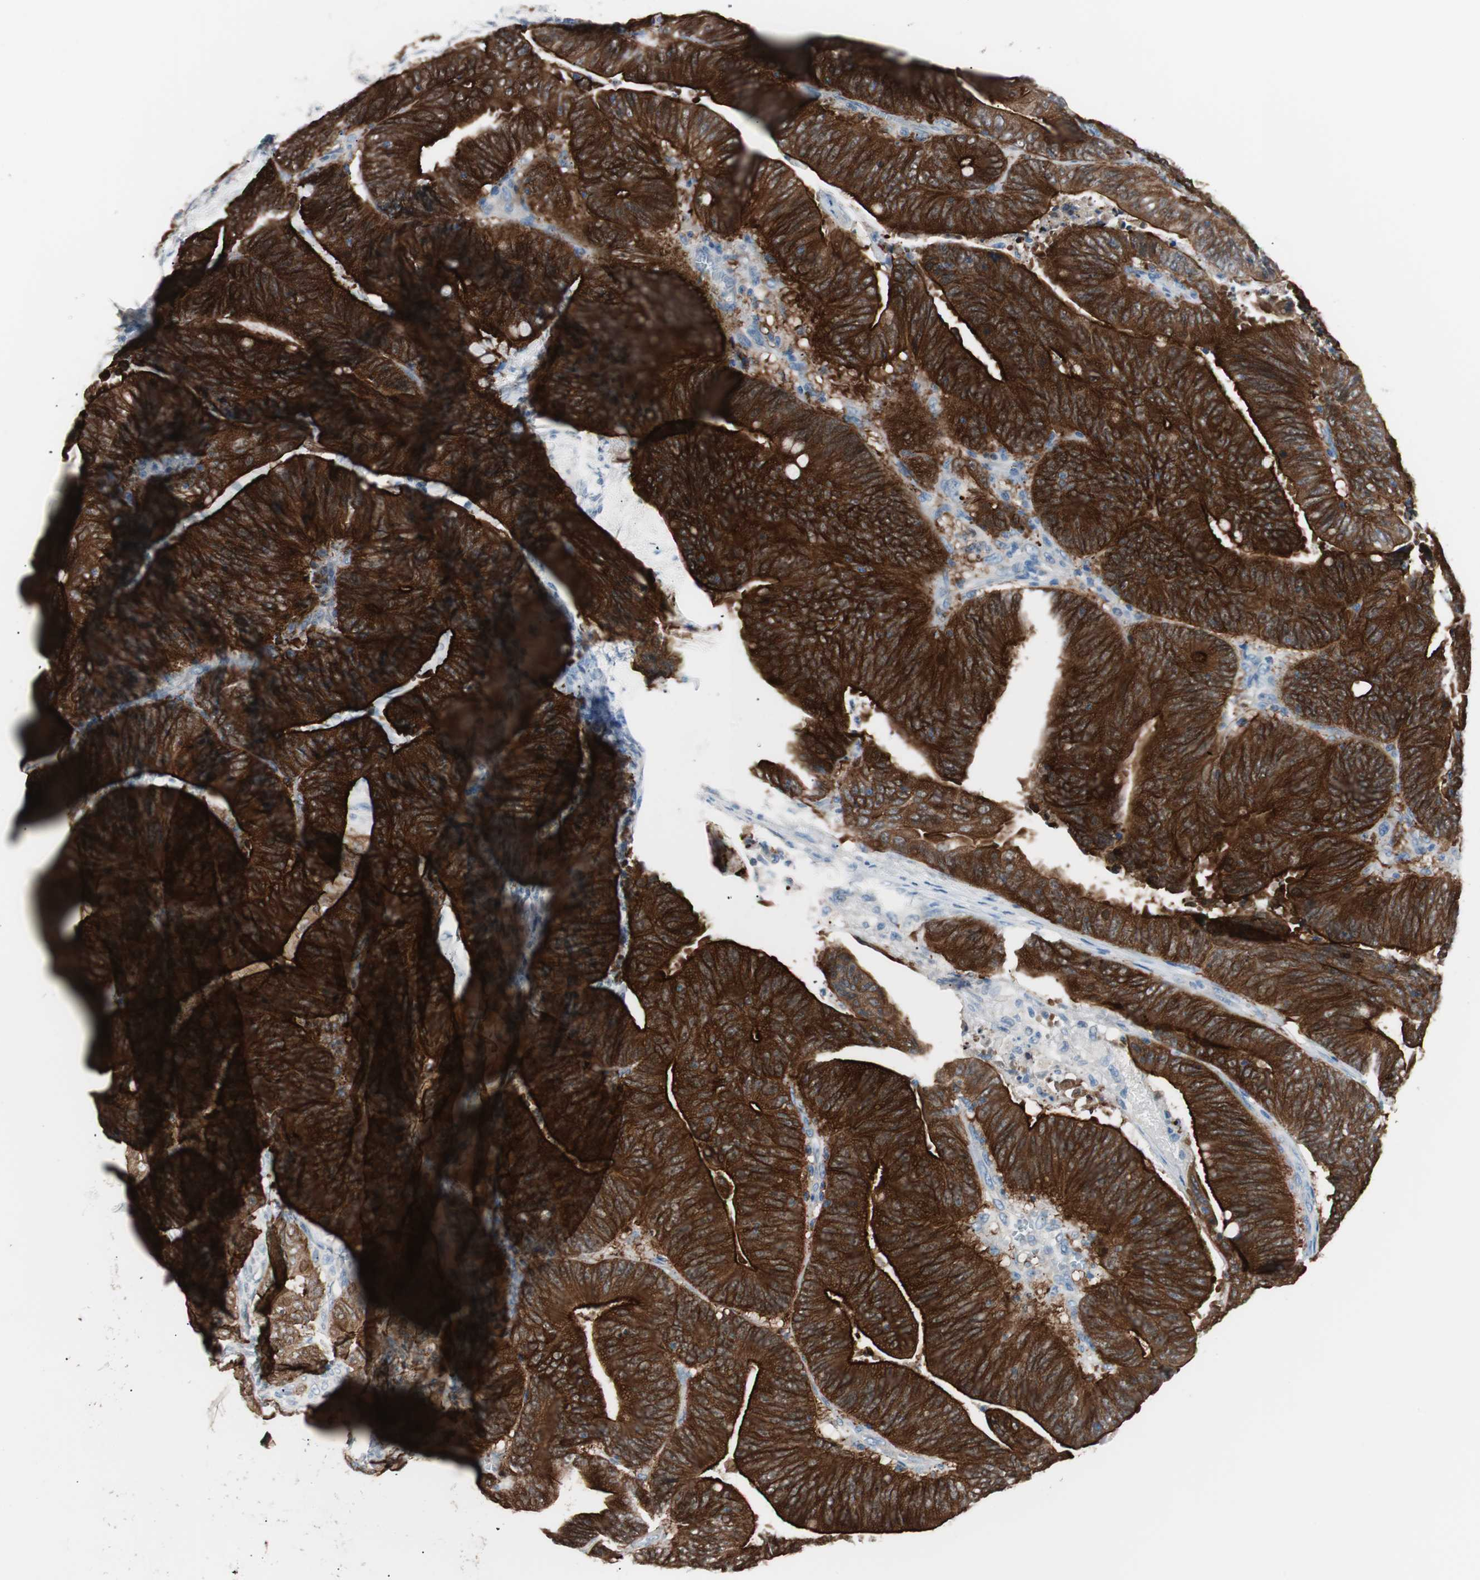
{"staining": {"intensity": "strong", "quantity": ">75%", "location": "cytoplasmic/membranous"}, "tissue": "colorectal cancer", "cell_type": "Tumor cells", "image_type": "cancer", "snomed": [{"axis": "morphology", "description": "Adenocarcinoma, NOS"}, {"axis": "topography", "description": "Colon"}], "caption": "IHC histopathology image of human colorectal cancer stained for a protein (brown), which demonstrates high levels of strong cytoplasmic/membranous positivity in about >75% of tumor cells.", "gene": "VIL1", "patient": {"sex": "male", "age": 45}}